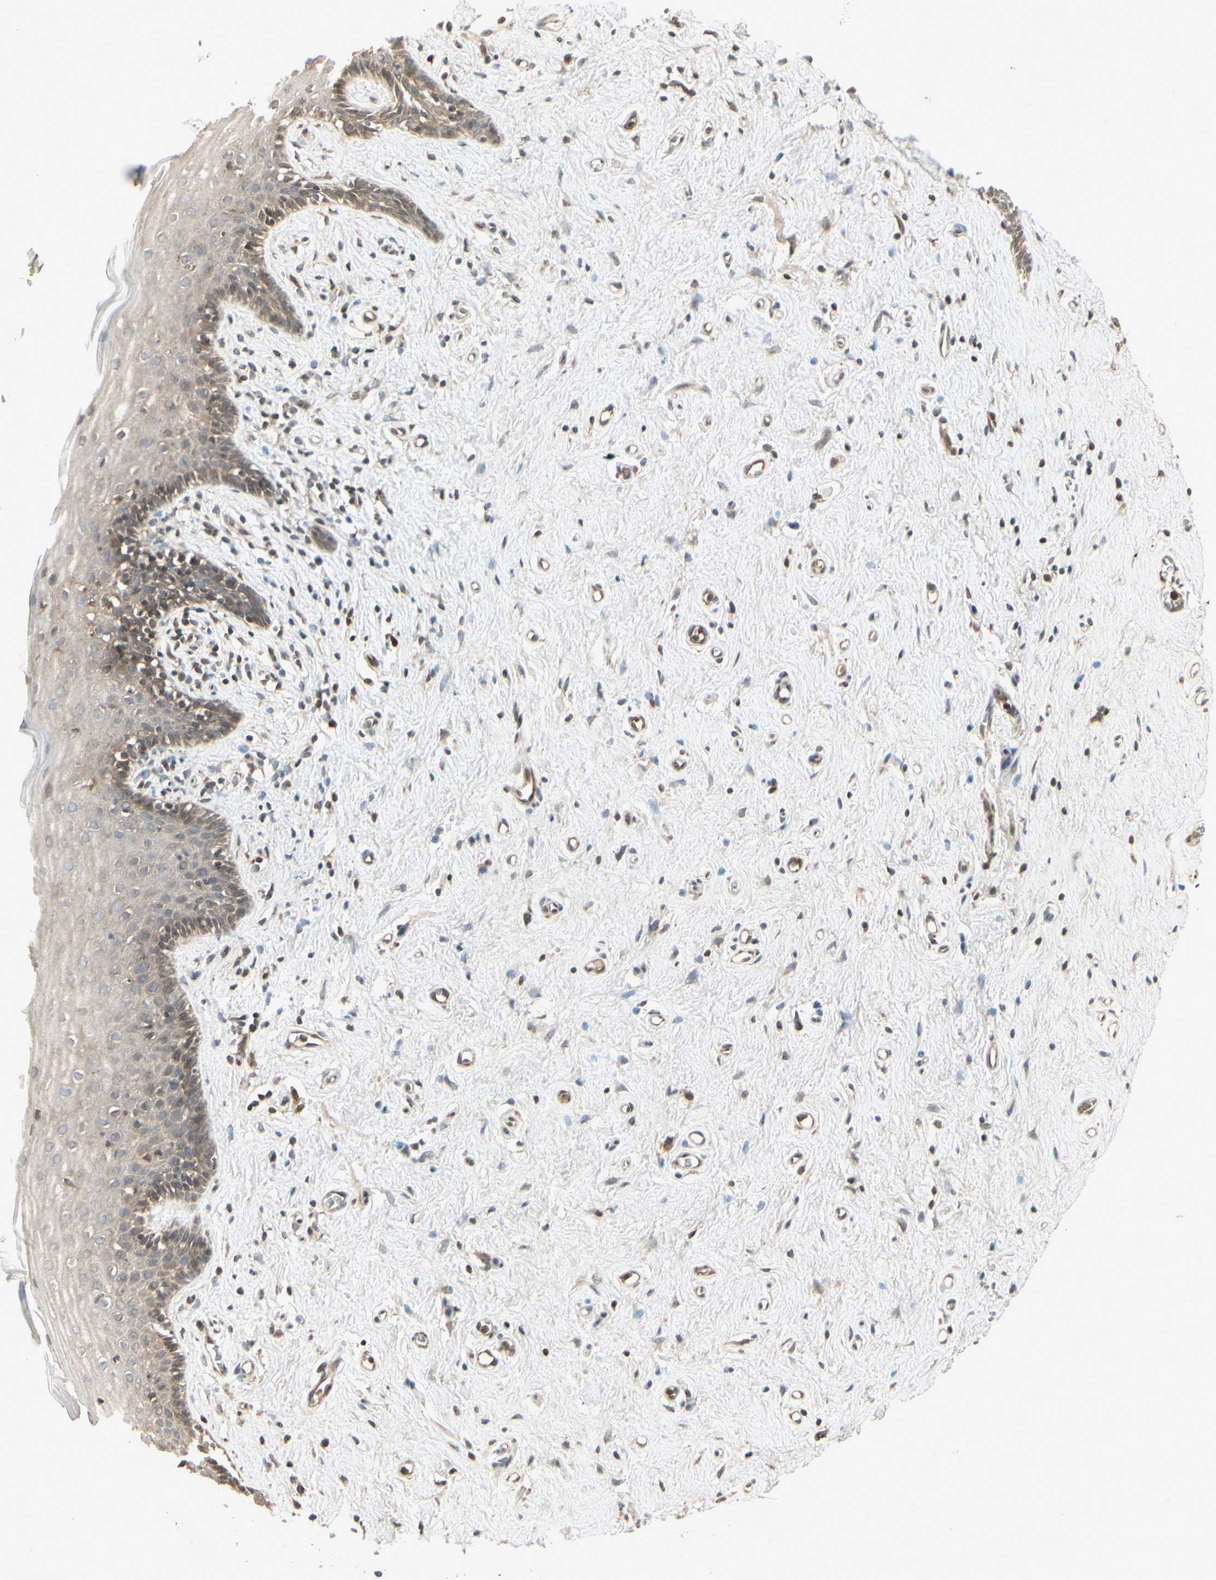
{"staining": {"intensity": "weak", "quantity": ">75%", "location": "cytoplasmic/membranous"}, "tissue": "vagina", "cell_type": "Squamous epithelial cells", "image_type": "normal", "snomed": [{"axis": "morphology", "description": "Normal tissue, NOS"}, {"axis": "topography", "description": "Vagina"}], "caption": "A low amount of weak cytoplasmic/membranous expression is seen in approximately >75% of squamous epithelial cells in normal vagina.", "gene": "TEK", "patient": {"sex": "female", "age": 44}}